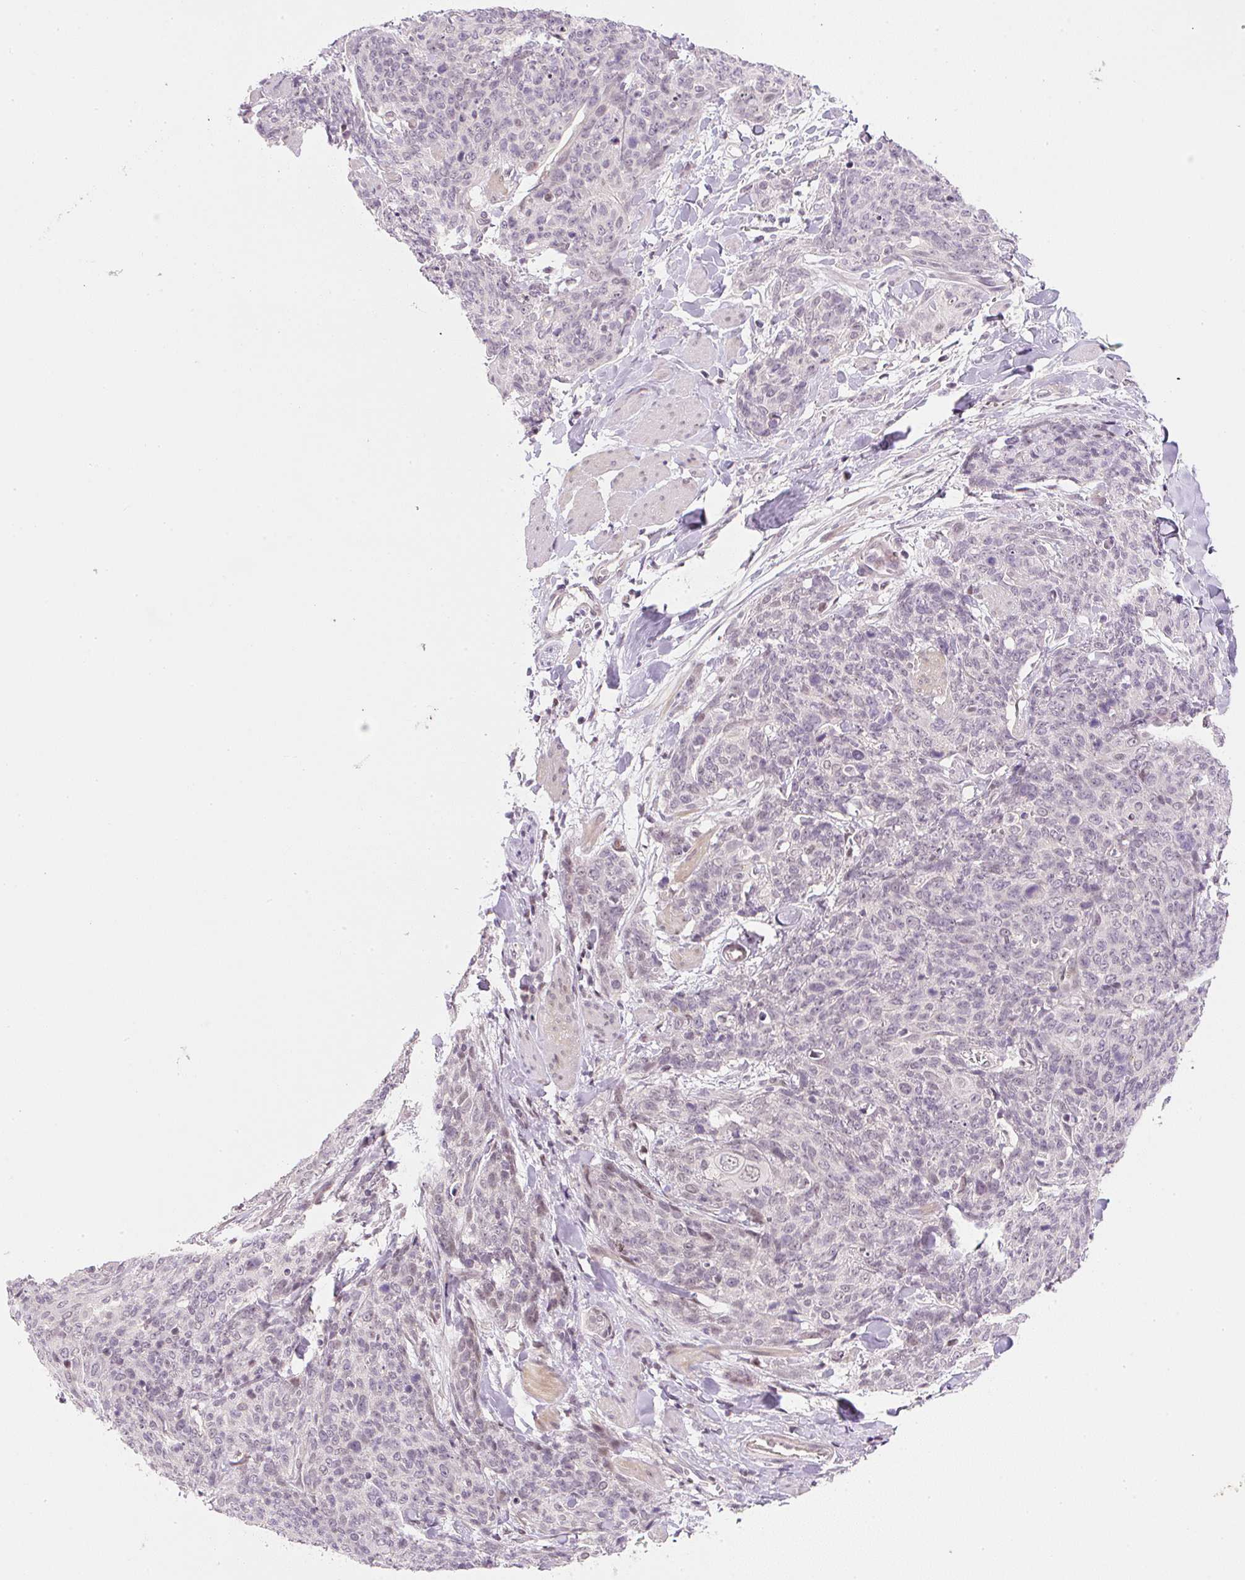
{"staining": {"intensity": "negative", "quantity": "none", "location": "none"}, "tissue": "skin cancer", "cell_type": "Tumor cells", "image_type": "cancer", "snomed": [{"axis": "morphology", "description": "Squamous cell carcinoma, NOS"}, {"axis": "topography", "description": "Skin"}, {"axis": "topography", "description": "Vulva"}], "caption": "Histopathology image shows no significant protein staining in tumor cells of skin squamous cell carcinoma.", "gene": "DPPA4", "patient": {"sex": "female", "age": 85}}